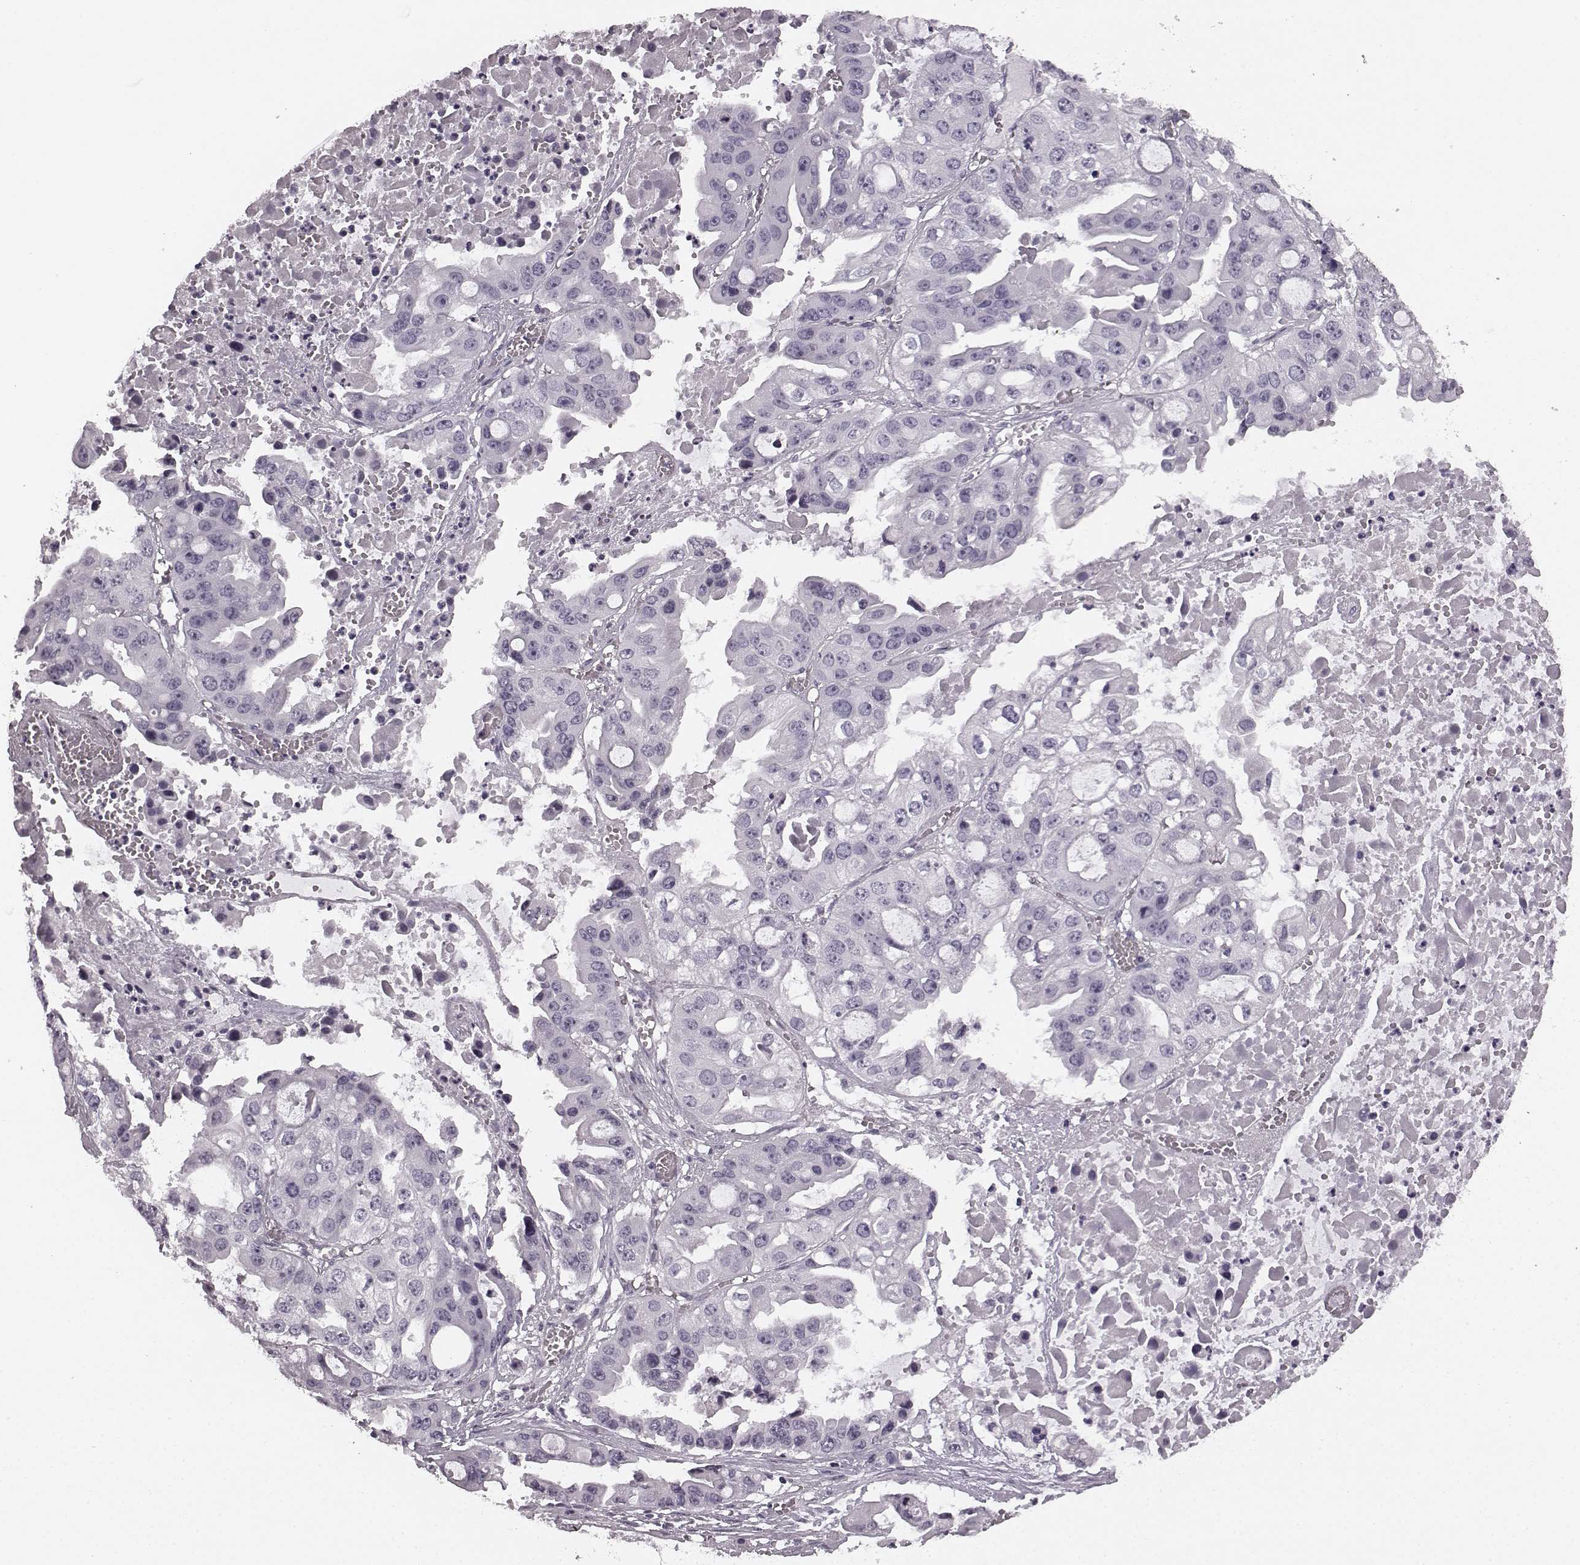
{"staining": {"intensity": "negative", "quantity": "none", "location": "none"}, "tissue": "ovarian cancer", "cell_type": "Tumor cells", "image_type": "cancer", "snomed": [{"axis": "morphology", "description": "Cystadenocarcinoma, serous, NOS"}, {"axis": "topography", "description": "Ovary"}], "caption": "Tumor cells show no significant staining in ovarian cancer (serous cystadenocarcinoma).", "gene": "TMPRSS15", "patient": {"sex": "female", "age": 56}}